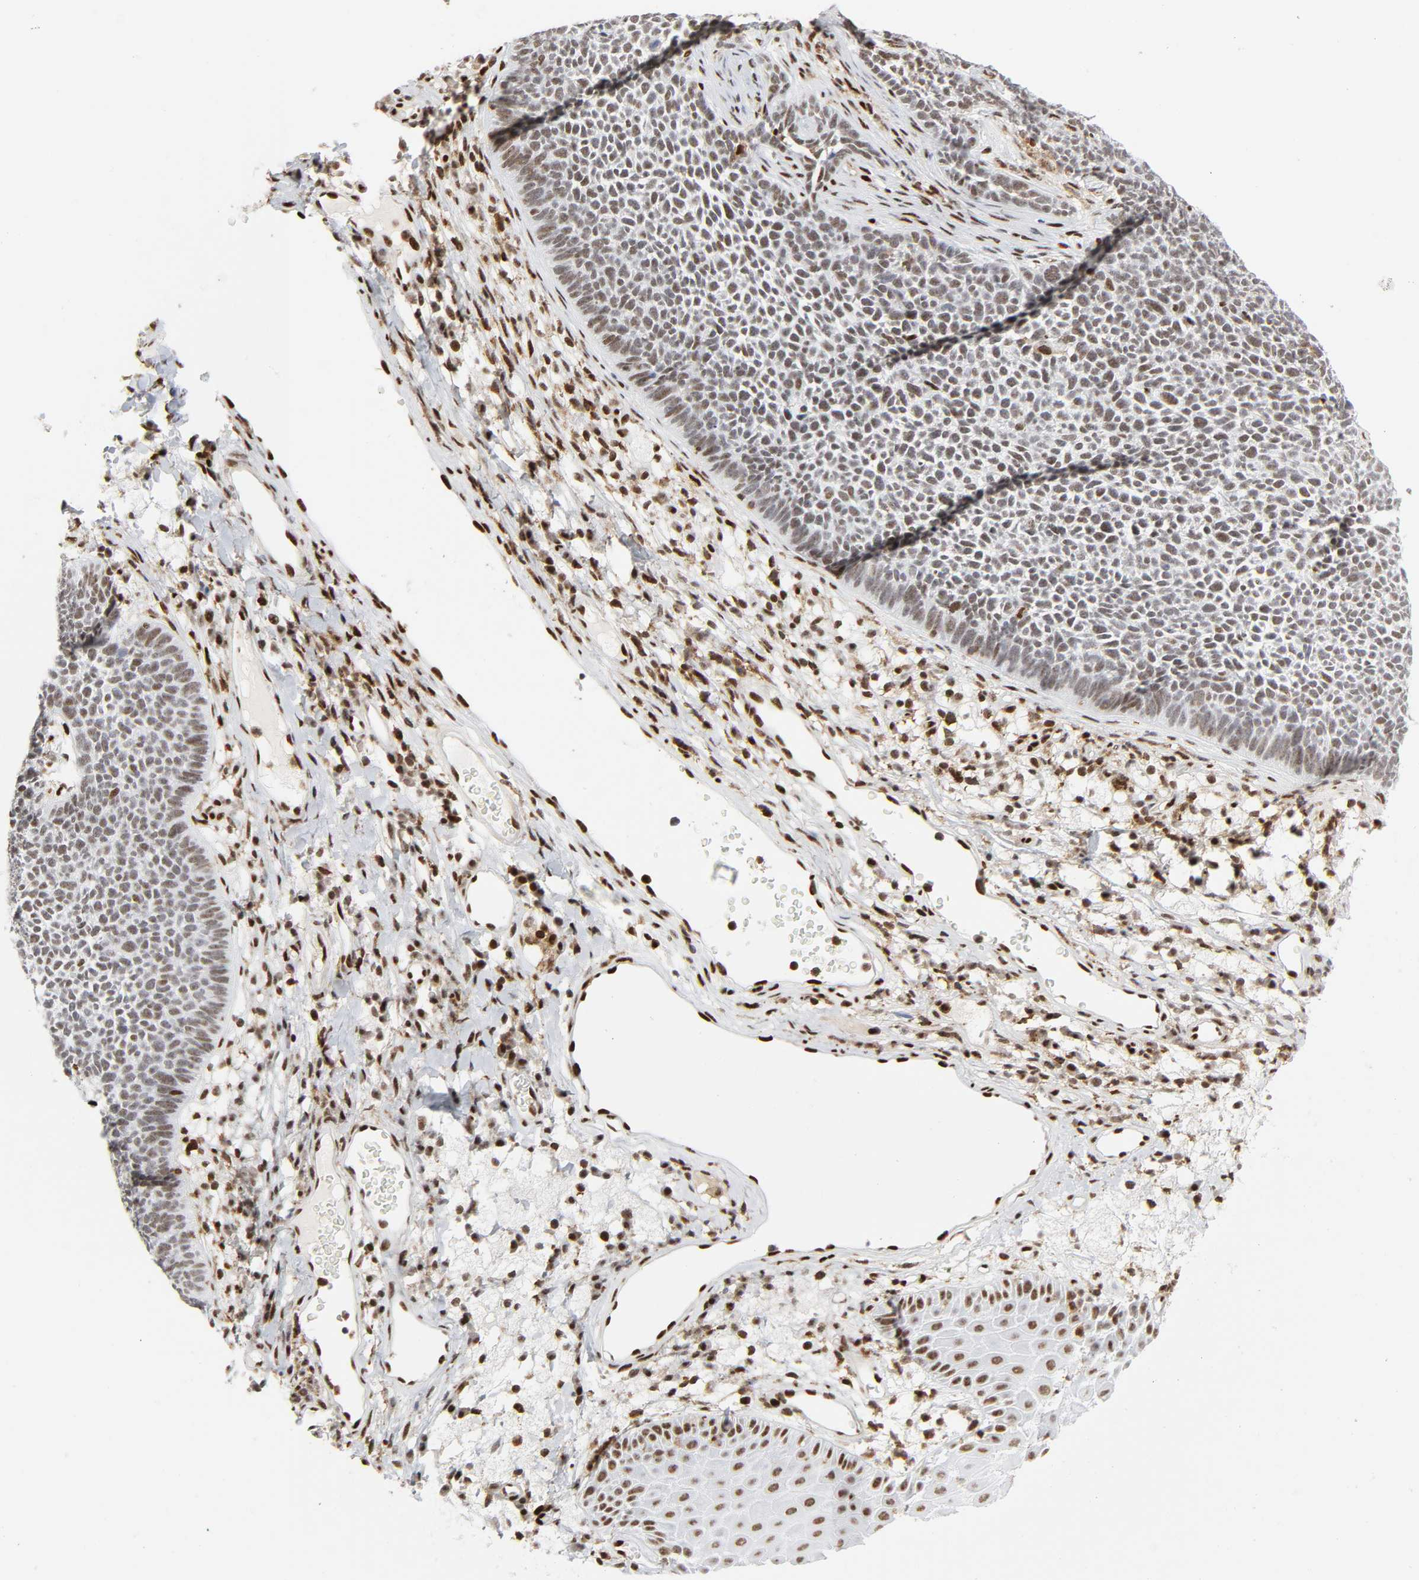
{"staining": {"intensity": "weak", "quantity": "25%-75%", "location": "nuclear"}, "tissue": "skin cancer", "cell_type": "Tumor cells", "image_type": "cancer", "snomed": [{"axis": "morphology", "description": "Basal cell carcinoma"}, {"axis": "topography", "description": "Skin"}], "caption": "Skin cancer (basal cell carcinoma) stained for a protein (brown) exhibits weak nuclear positive staining in approximately 25%-75% of tumor cells.", "gene": "WAS", "patient": {"sex": "female", "age": 84}}